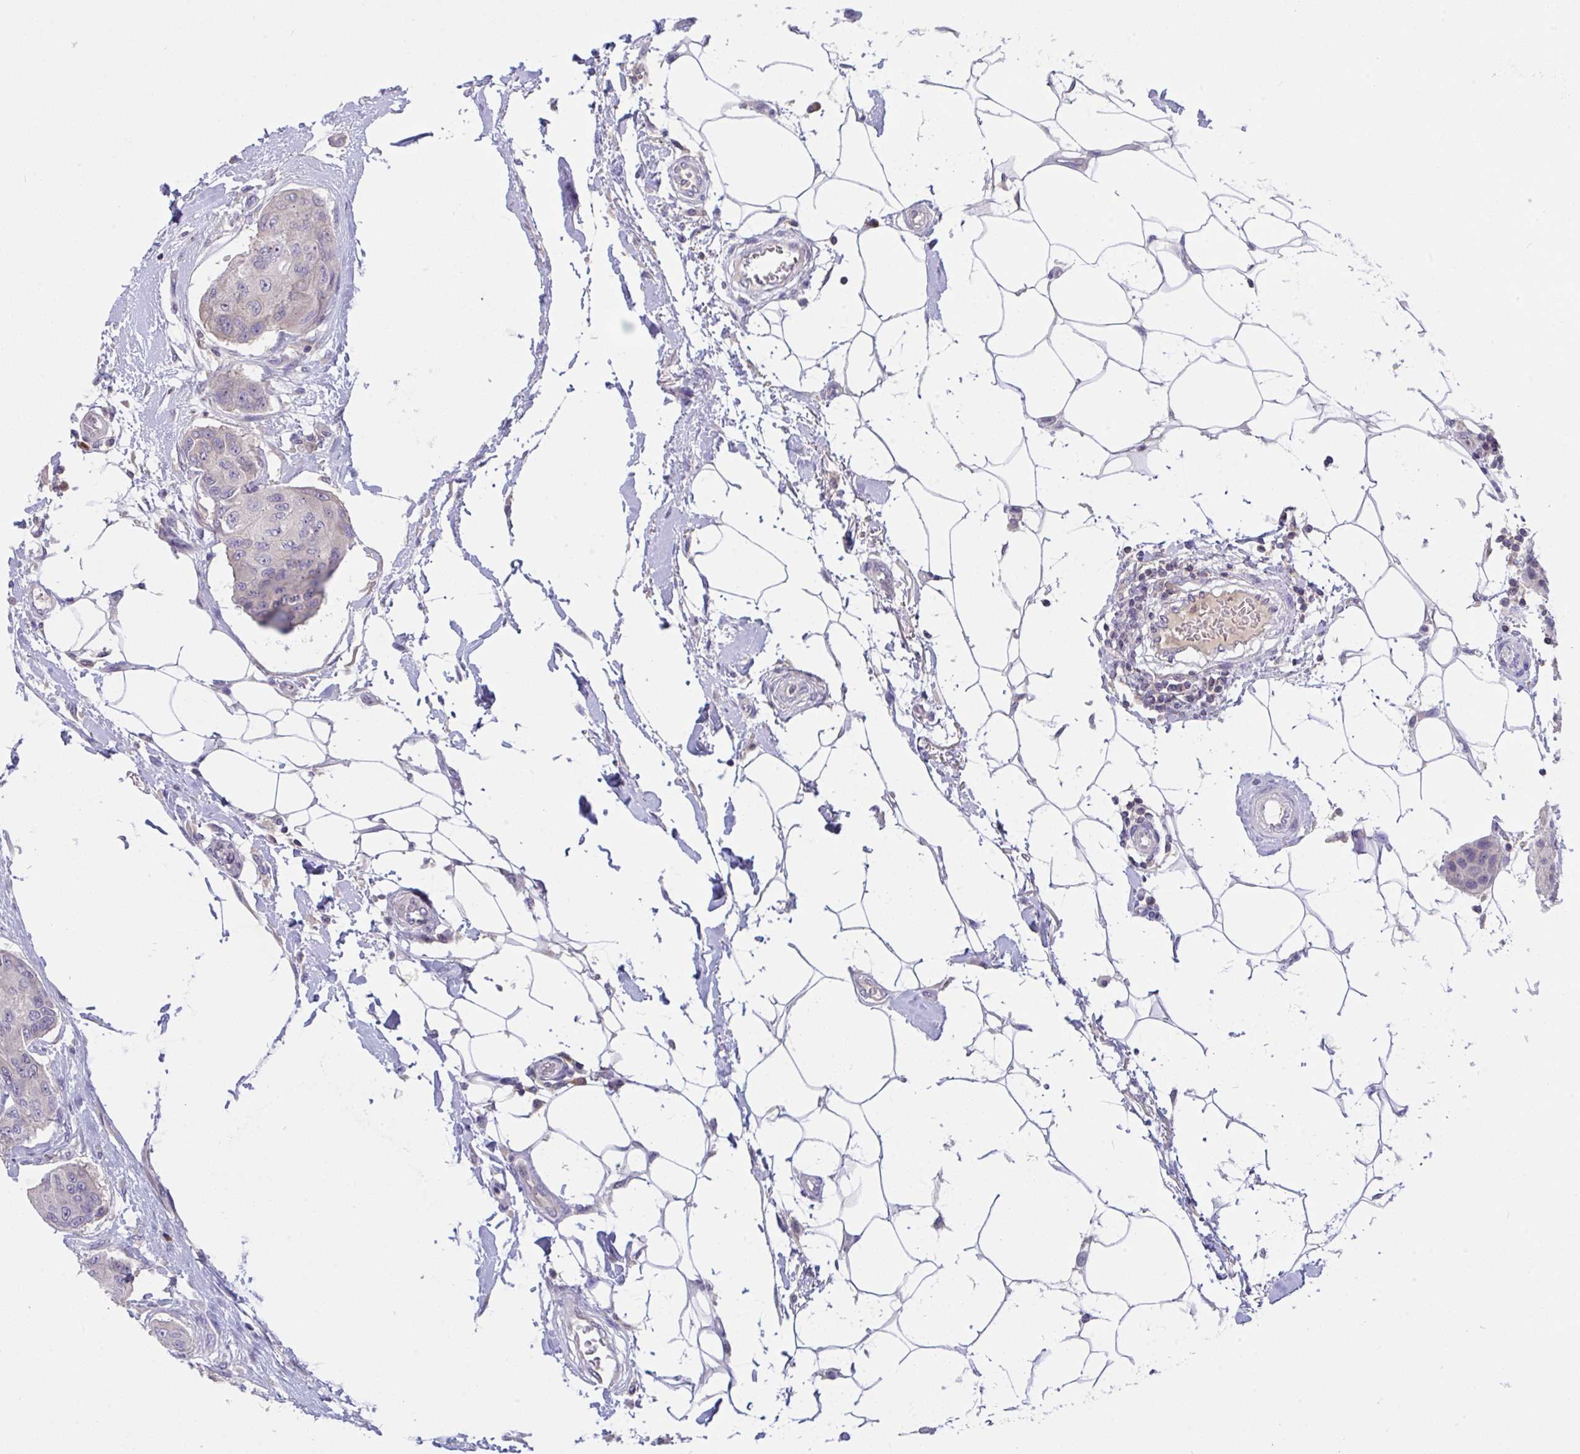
{"staining": {"intensity": "negative", "quantity": "none", "location": "none"}, "tissue": "breast cancer", "cell_type": "Tumor cells", "image_type": "cancer", "snomed": [{"axis": "morphology", "description": "Duct carcinoma"}, {"axis": "topography", "description": "Breast"}, {"axis": "topography", "description": "Lymph node"}], "caption": "IHC of human breast infiltrating ductal carcinoma displays no staining in tumor cells. Brightfield microscopy of IHC stained with DAB (brown) and hematoxylin (blue), captured at high magnification.", "gene": "TMEM41A", "patient": {"sex": "female", "age": 80}}